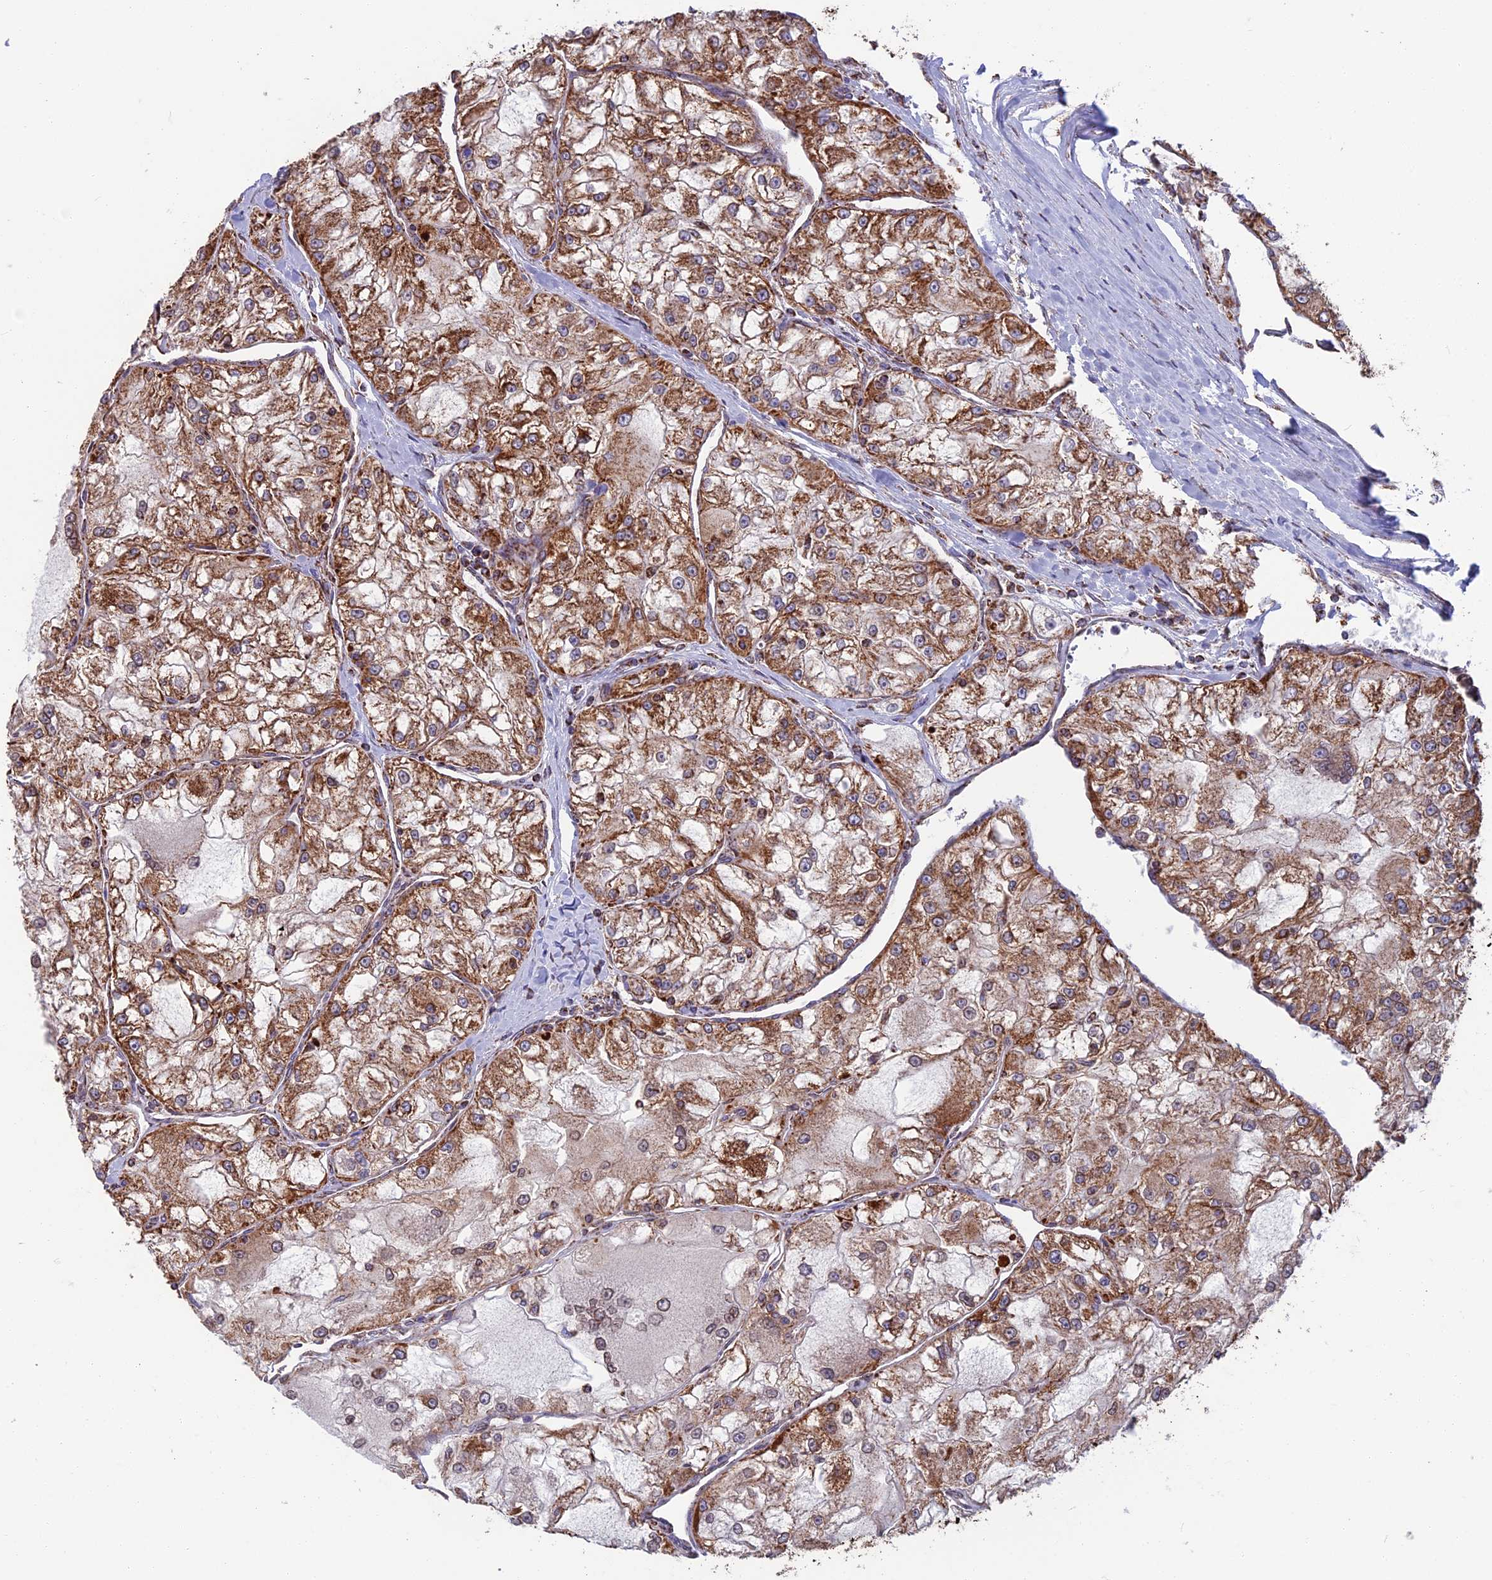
{"staining": {"intensity": "strong", "quantity": "25%-75%", "location": "cytoplasmic/membranous"}, "tissue": "renal cancer", "cell_type": "Tumor cells", "image_type": "cancer", "snomed": [{"axis": "morphology", "description": "Adenocarcinoma, NOS"}, {"axis": "topography", "description": "Kidney"}], "caption": "Strong cytoplasmic/membranous staining is seen in approximately 25%-75% of tumor cells in renal cancer (adenocarcinoma).", "gene": "CS", "patient": {"sex": "female", "age": 72}}